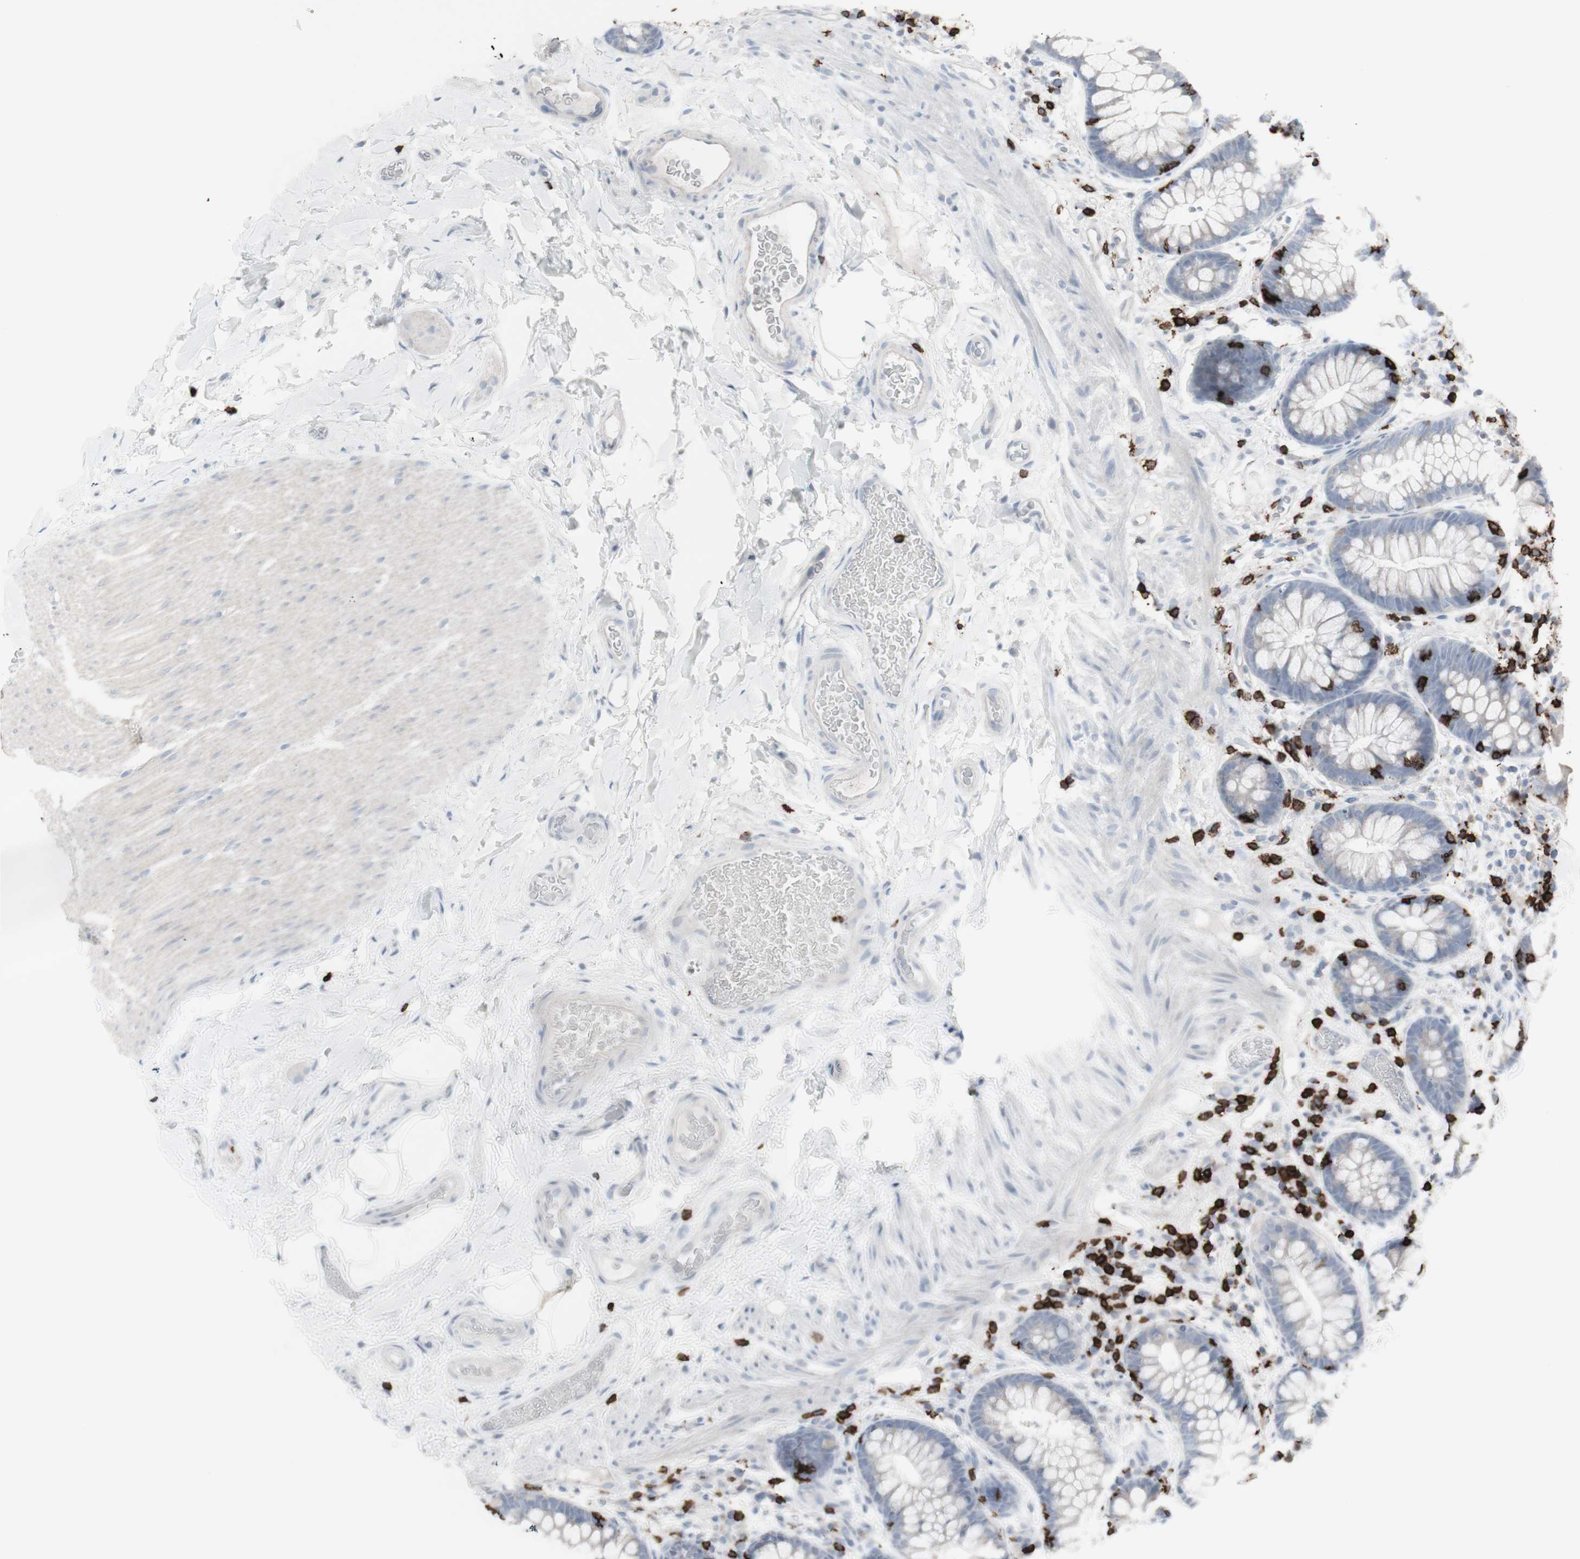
{"staining": {"intensity": "negative", "quantity": "none", "location": "none"}, "tissue": "colon", "cell_type": "Endothelial cells", "image_type": "normal", "snomed": [{"axis": "morphology", "description": "Normal tissue, NOS"}, {"axis": "topography", "description": "Colon"}], "caption": "Histopathology image shows no significant protein expression in endothelial cells of normal colon. The staining was performed using DAB (3,3'-diaminobenzidine) to visualize the protein expression in brown, while the nuclei were stained in blue with hematoxylin (Magnification: 20x).", "gene": "CD247", "patient": {"sex": "female", "age": 80}}